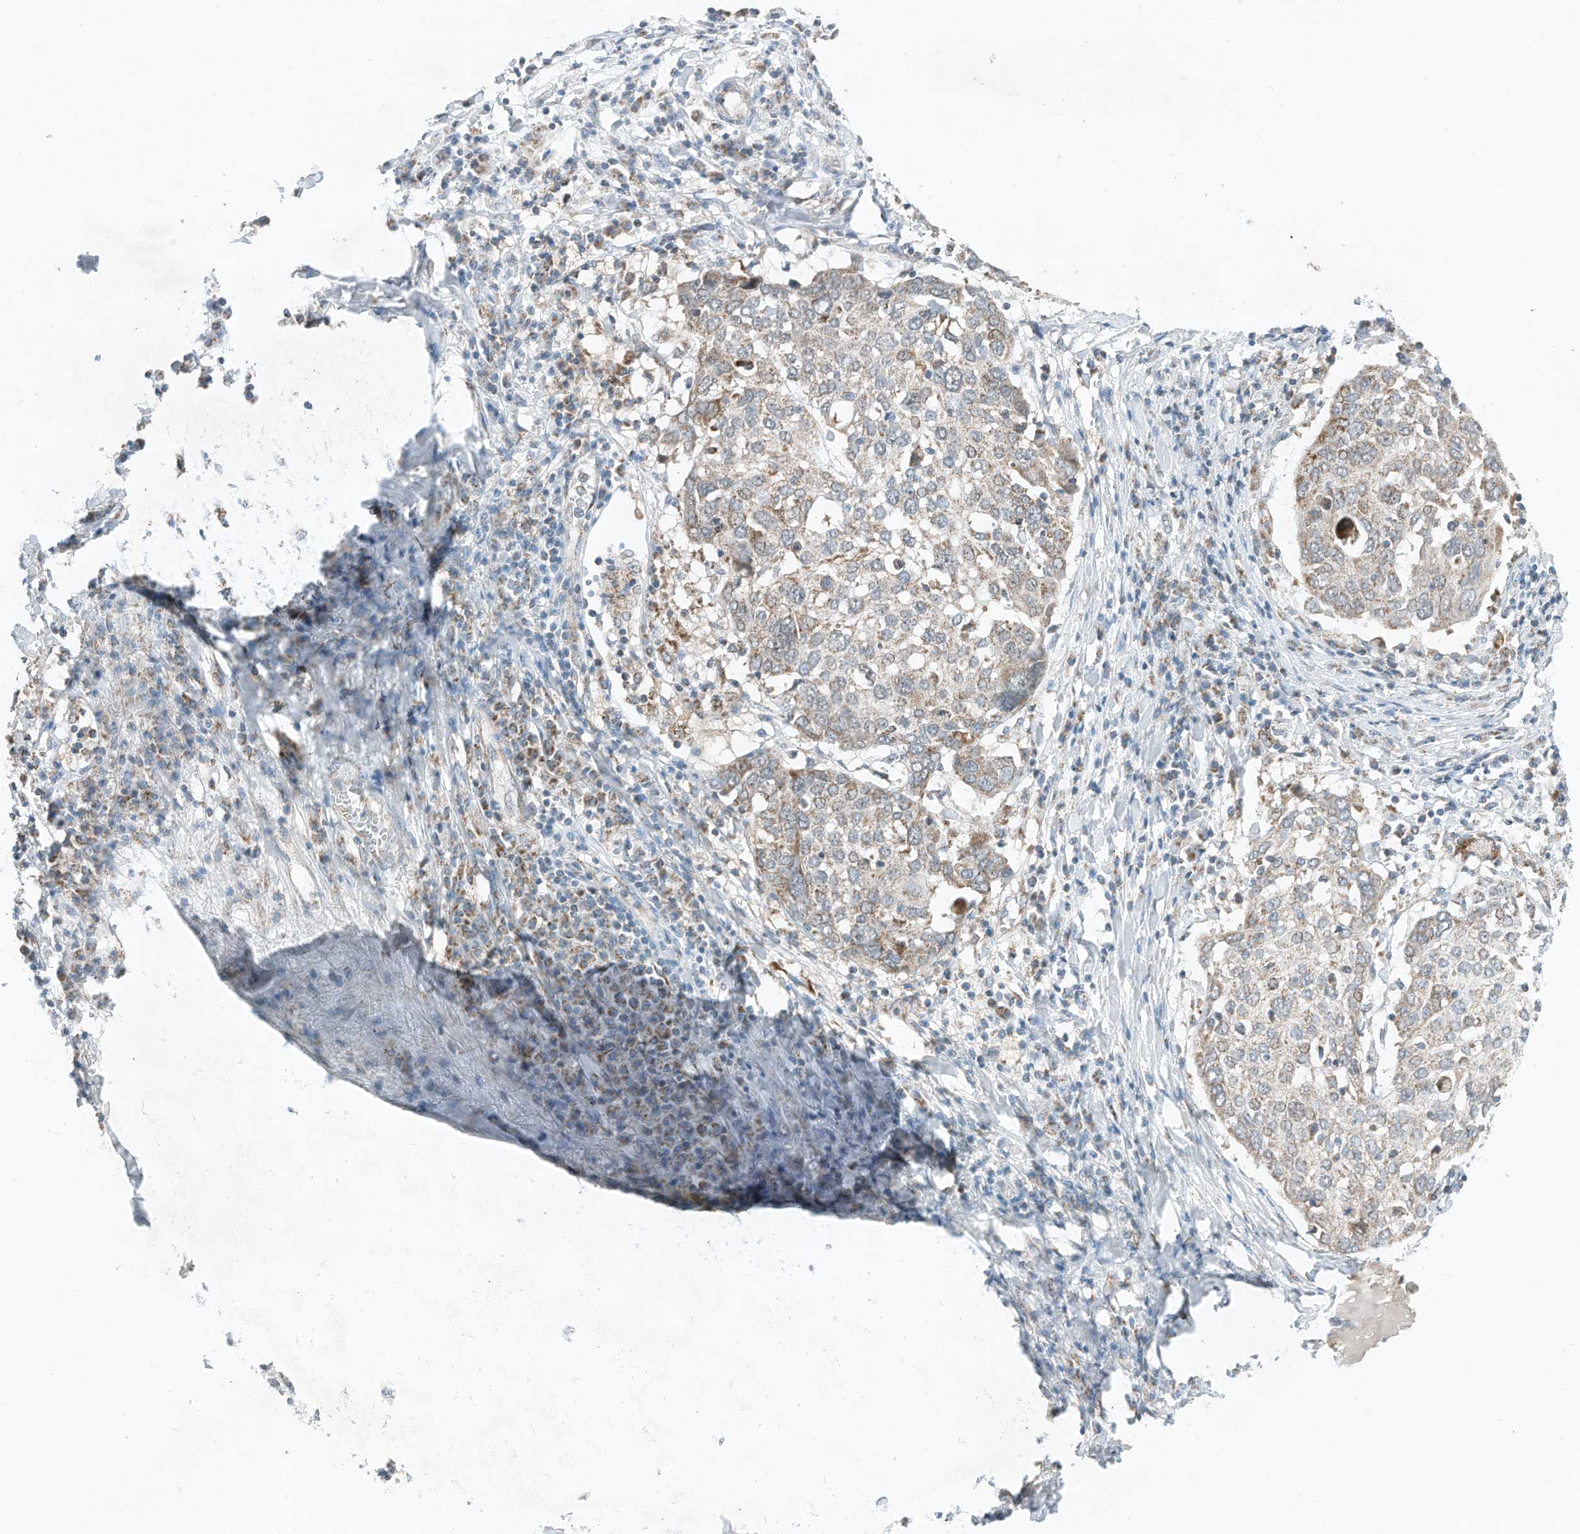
{"staining": {"intensity": "moderate", "quantity": "25%-75%", "location": "cytoplasmic/membranous"}, "tissue": "lung cancer", "cell_type": "Tumor cells", "image_type": "cancer", "snomed": [{"axis": "morphology", "description": "Squamous cell carcinoma, NOS"}, {"axis": "topography", "description": "Lung"}], "caption": "The image exhibits a brown stain indicating the presence of a protein in the cytoplasmic/membranous of tumor cells in lung cancer. The staining is performed using DAB brown chromogen to label protein expression. The nuclei are counter-stained blue using hematoxylin.", "gene": "RMND1", "patient": {"sex": "male", "age": 65}}